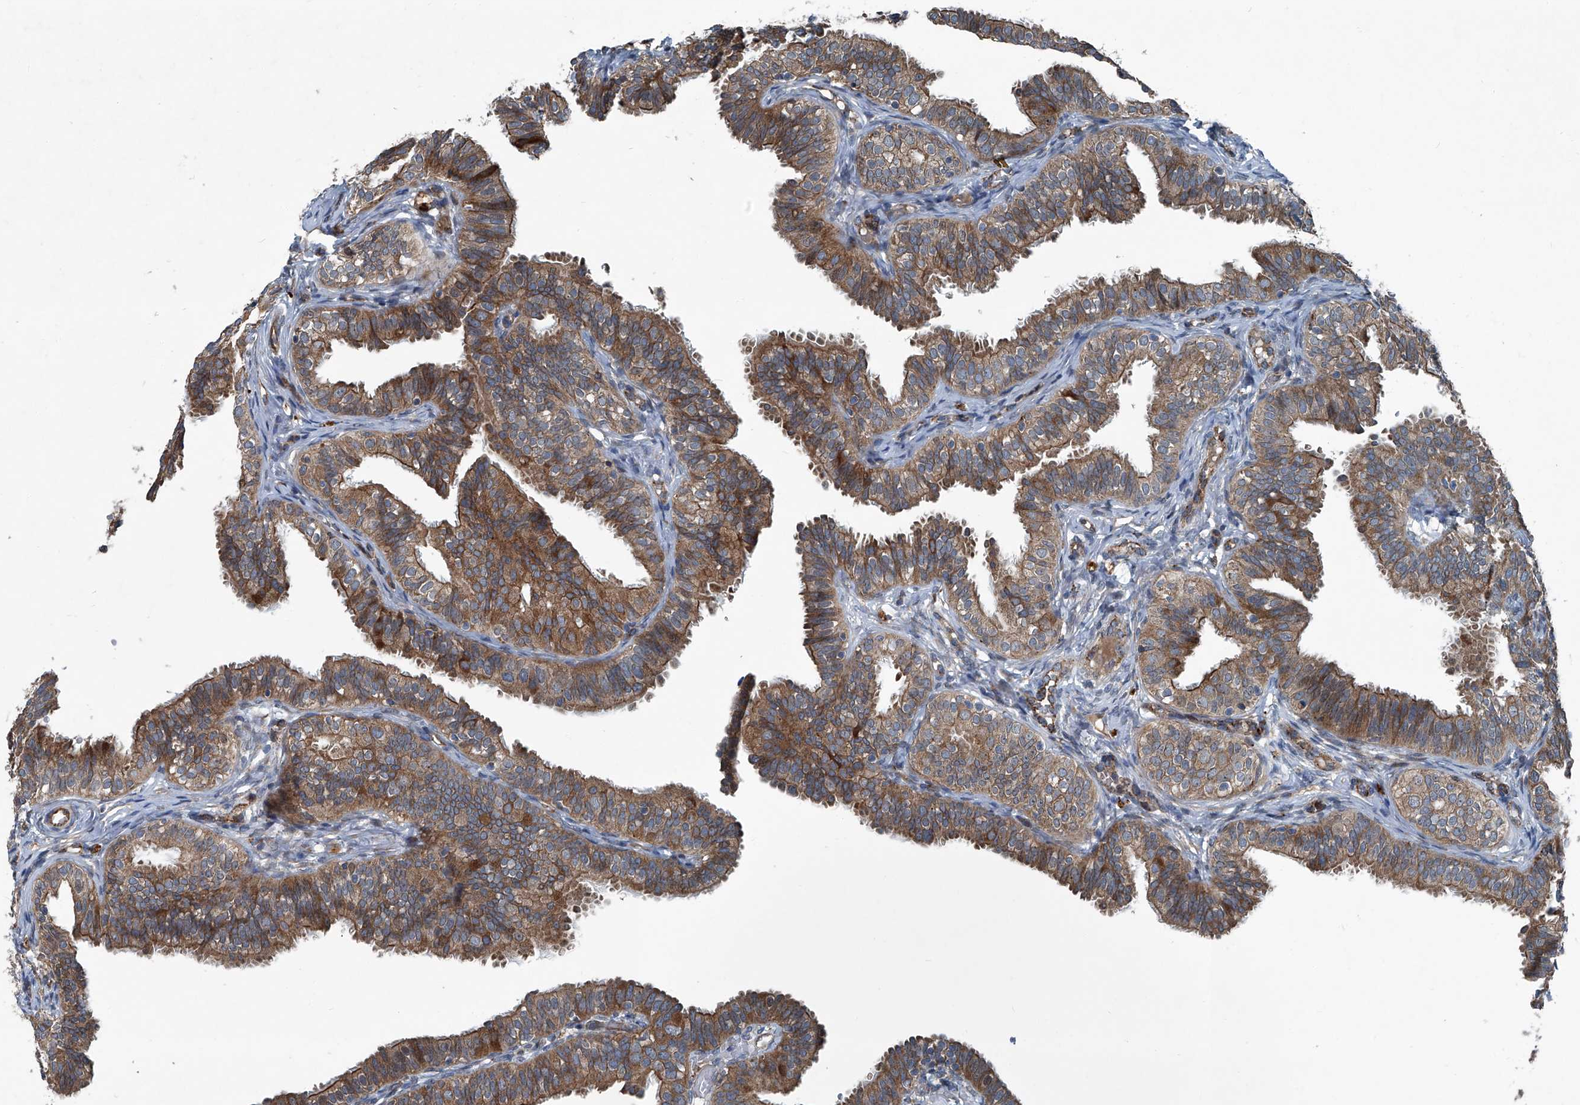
{"staining": {"intensity": "moderate", "quantity": ">75%", "location": "cytoplasmic/membranous"}, "tissue": "fallopian tube", "cell_type": "Glandular cells", "image_type": "normal", "snomed": [{"axis": "morphology", "description": "Normal tissue, NOS"}, {"axis": "topography", "description": "Fallopian tube"}], "caption": "Immunohistochemistry micrograph of unremarkable fallopian tube stained for a protein (brown), which exhibits medium levels of moderate cytoplasmic/membranous expression in about >75% of glandular cells.", "gene": "SENP2", "patient": {"sex": "female", "age": 35}}